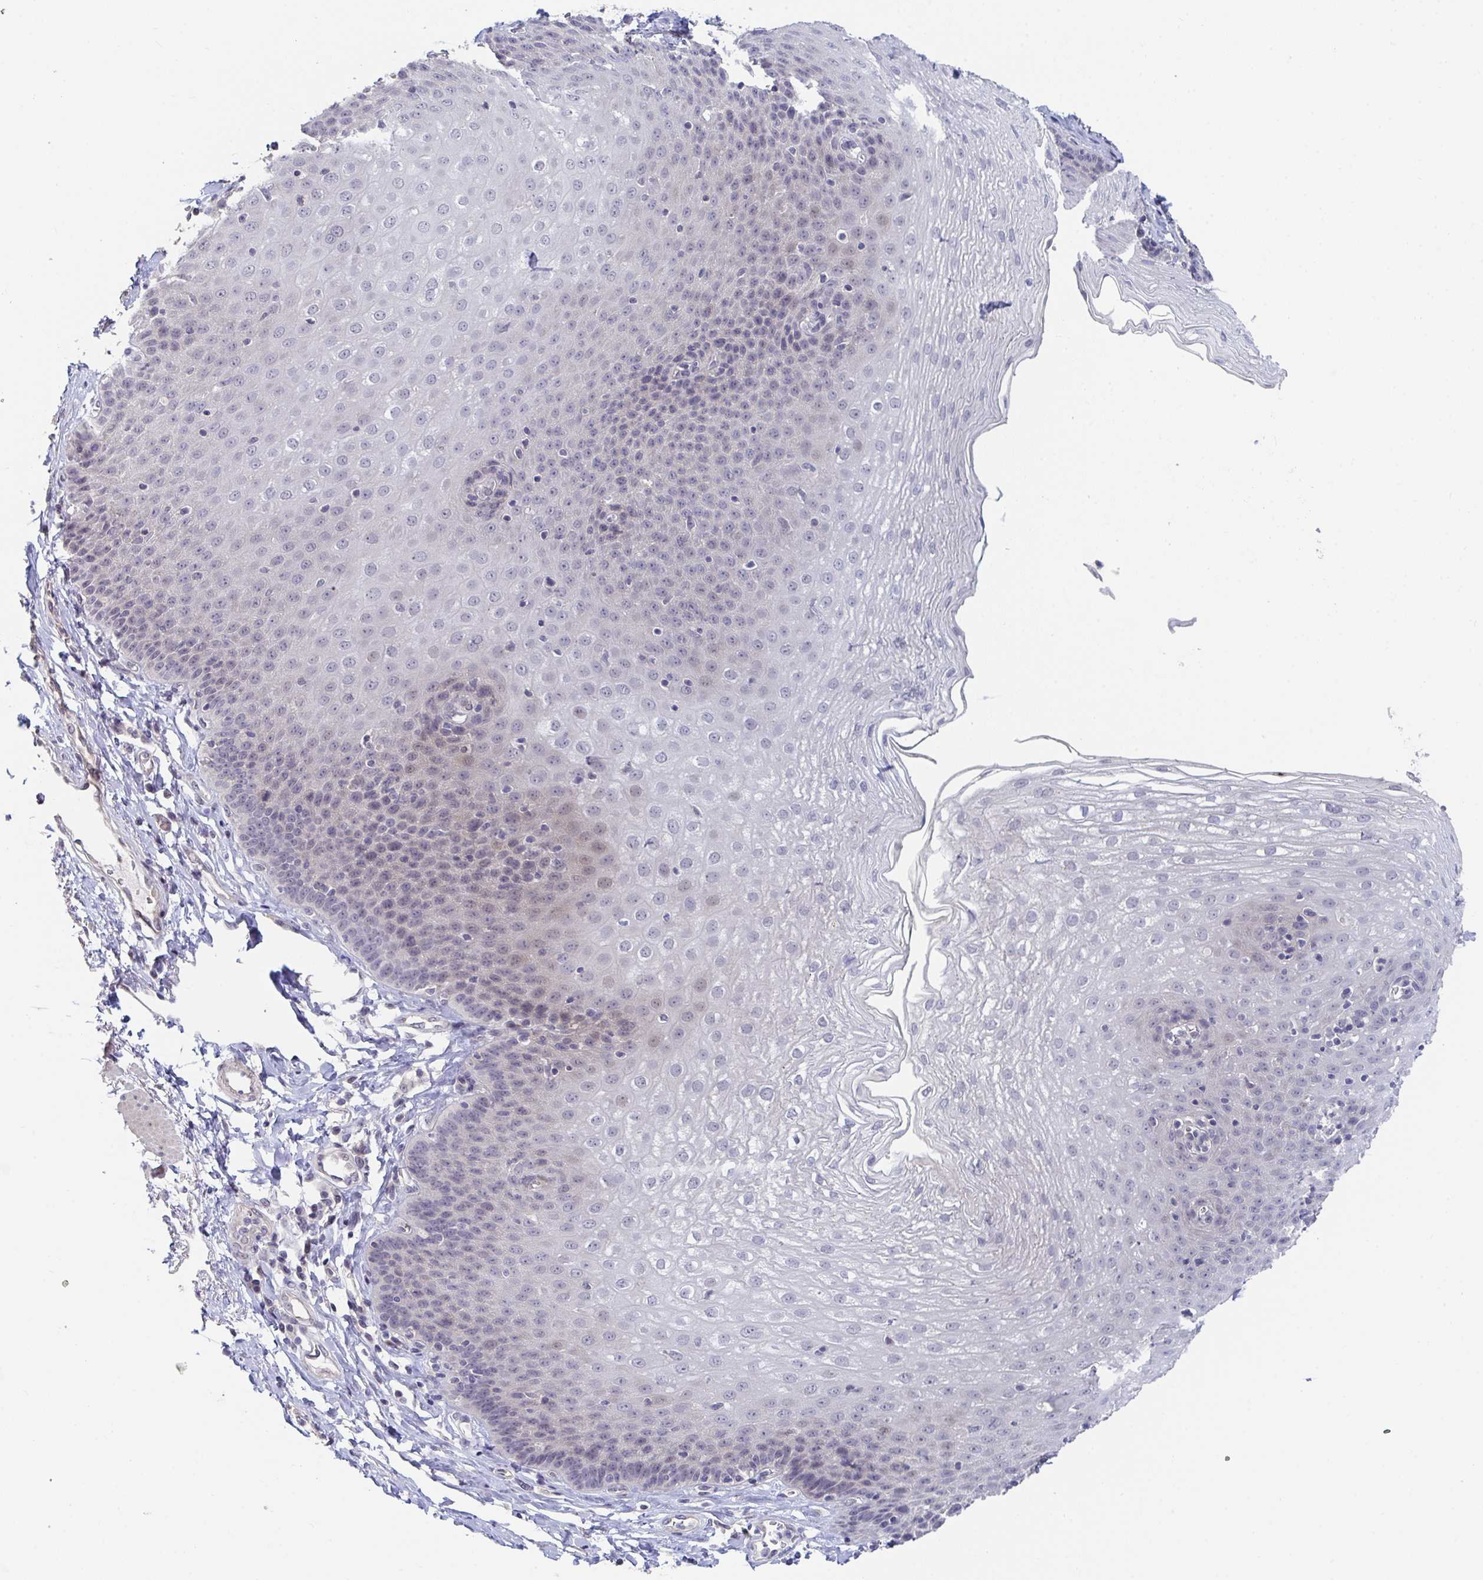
{"staining": {"intensity": "negative", "quantity": "none", "location": "none"}, "tissue": "esophagus", "cell_type": "Squamous epithelial cells", "image_type": "normal", "snomed": [{"axis": "morphology", "description": "Normal tissue, NOS"}, {"axis": "topography", "description": "Esophagus"}], "caption": "High power microscopy image of an immunohistochemistry (IHC) histopathology image of normal esophagus, revealing no significant staining in squamous epithelial cells. The staining is performed using DAB (3,3'-diaminobenzidine) brown chromogen with nuclei counter-stained in using hematoxylin.", "gene": "FAM156A", "patient": {"sex": "female", "age": 81}}